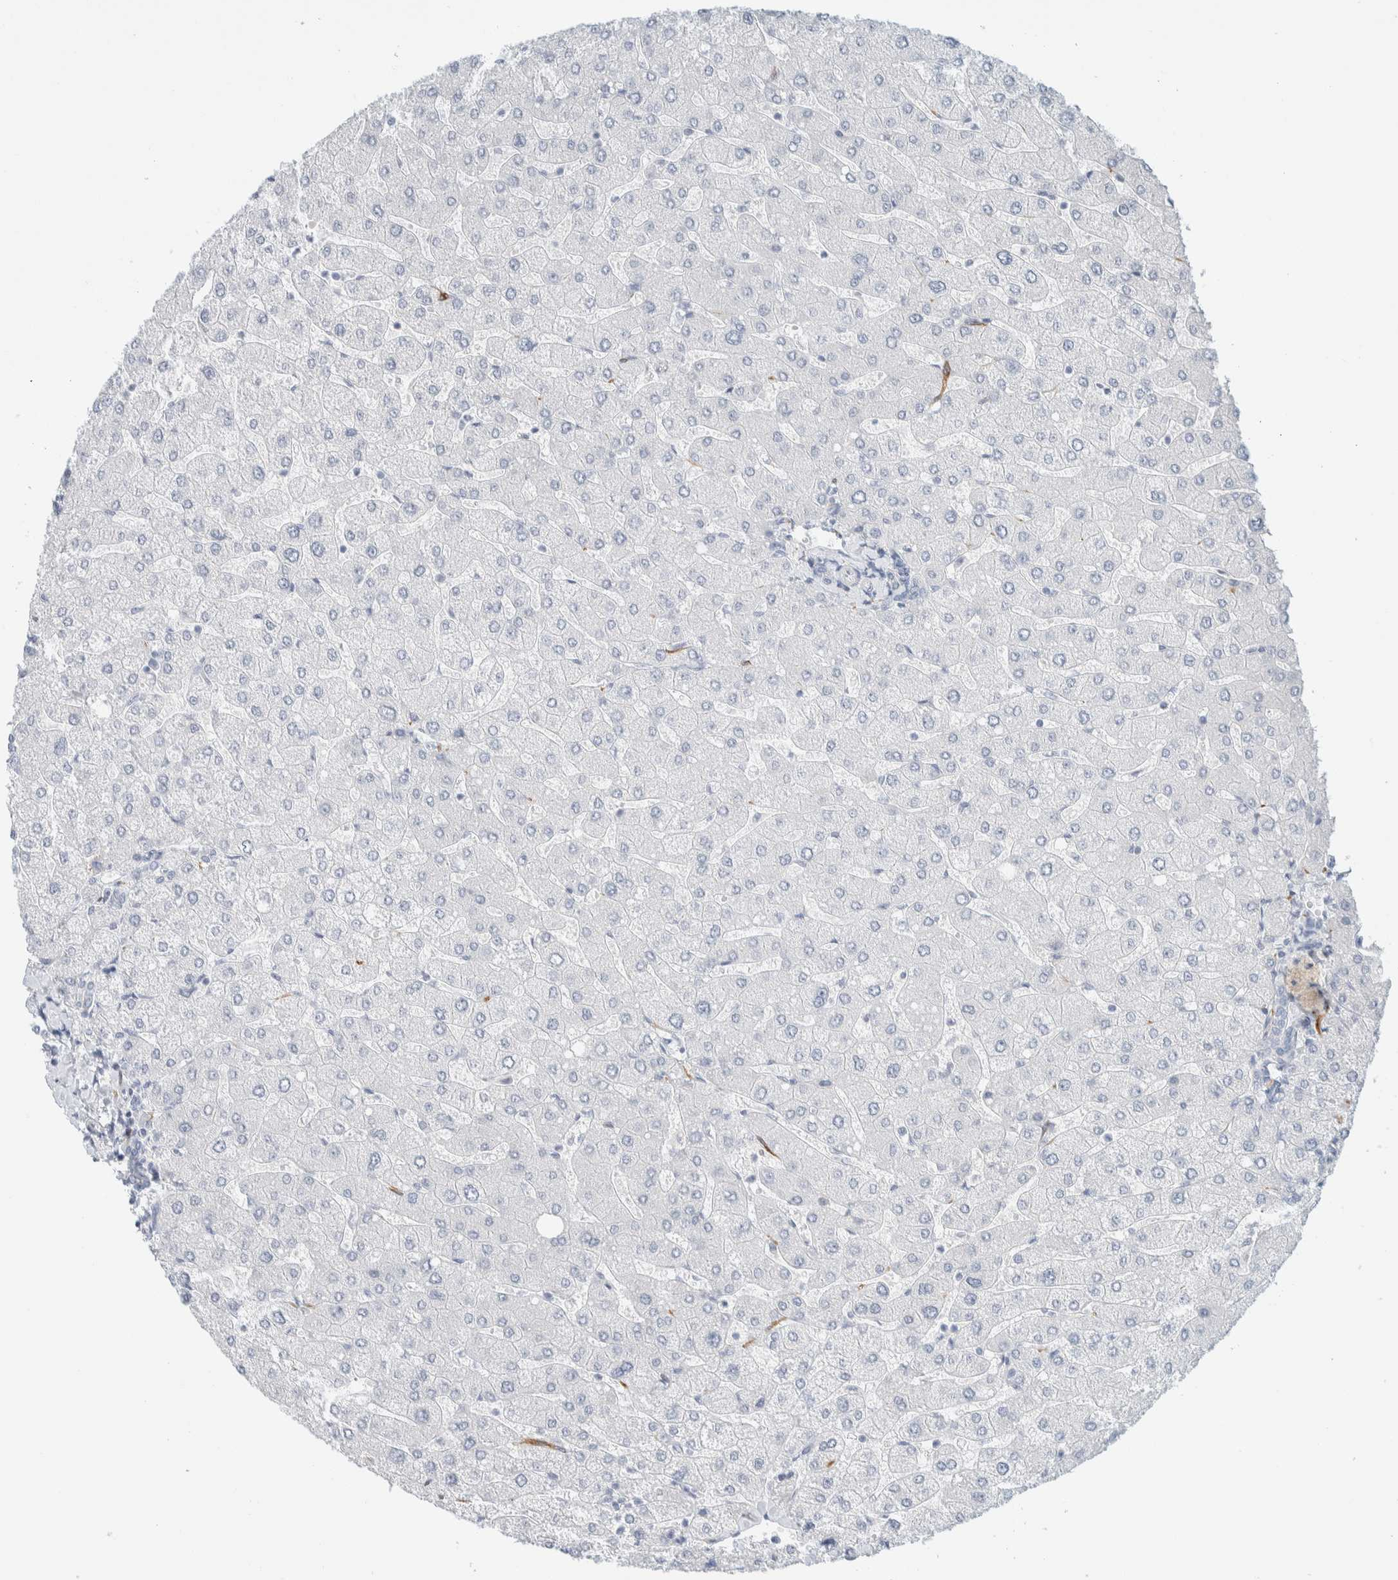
{"staining": {"intensity": "negative", "quantity": "none", "location": "none"}, "tissue": "liver", "cell_type": "Cholangiocytes", "image_type": "normal", "snomed": [{"axis": "morphology", "description": "Normal tissue, NOS"}, {"axis": "topography", "description": "Liver"}], "caption": "Immunohistochemistry (IHC) histopathology image of unremarkable liver stained for a protein (brown), which displays no expression in cholangiocytes. (Stains: DAB (3,3'-diaminobenzidine) IHC with hematoxylin counter stain, Microscopy: brightfield microscopy at high magnification).", "gene": "ATCAY", "patient": {"sex": "male", "age": 55}}